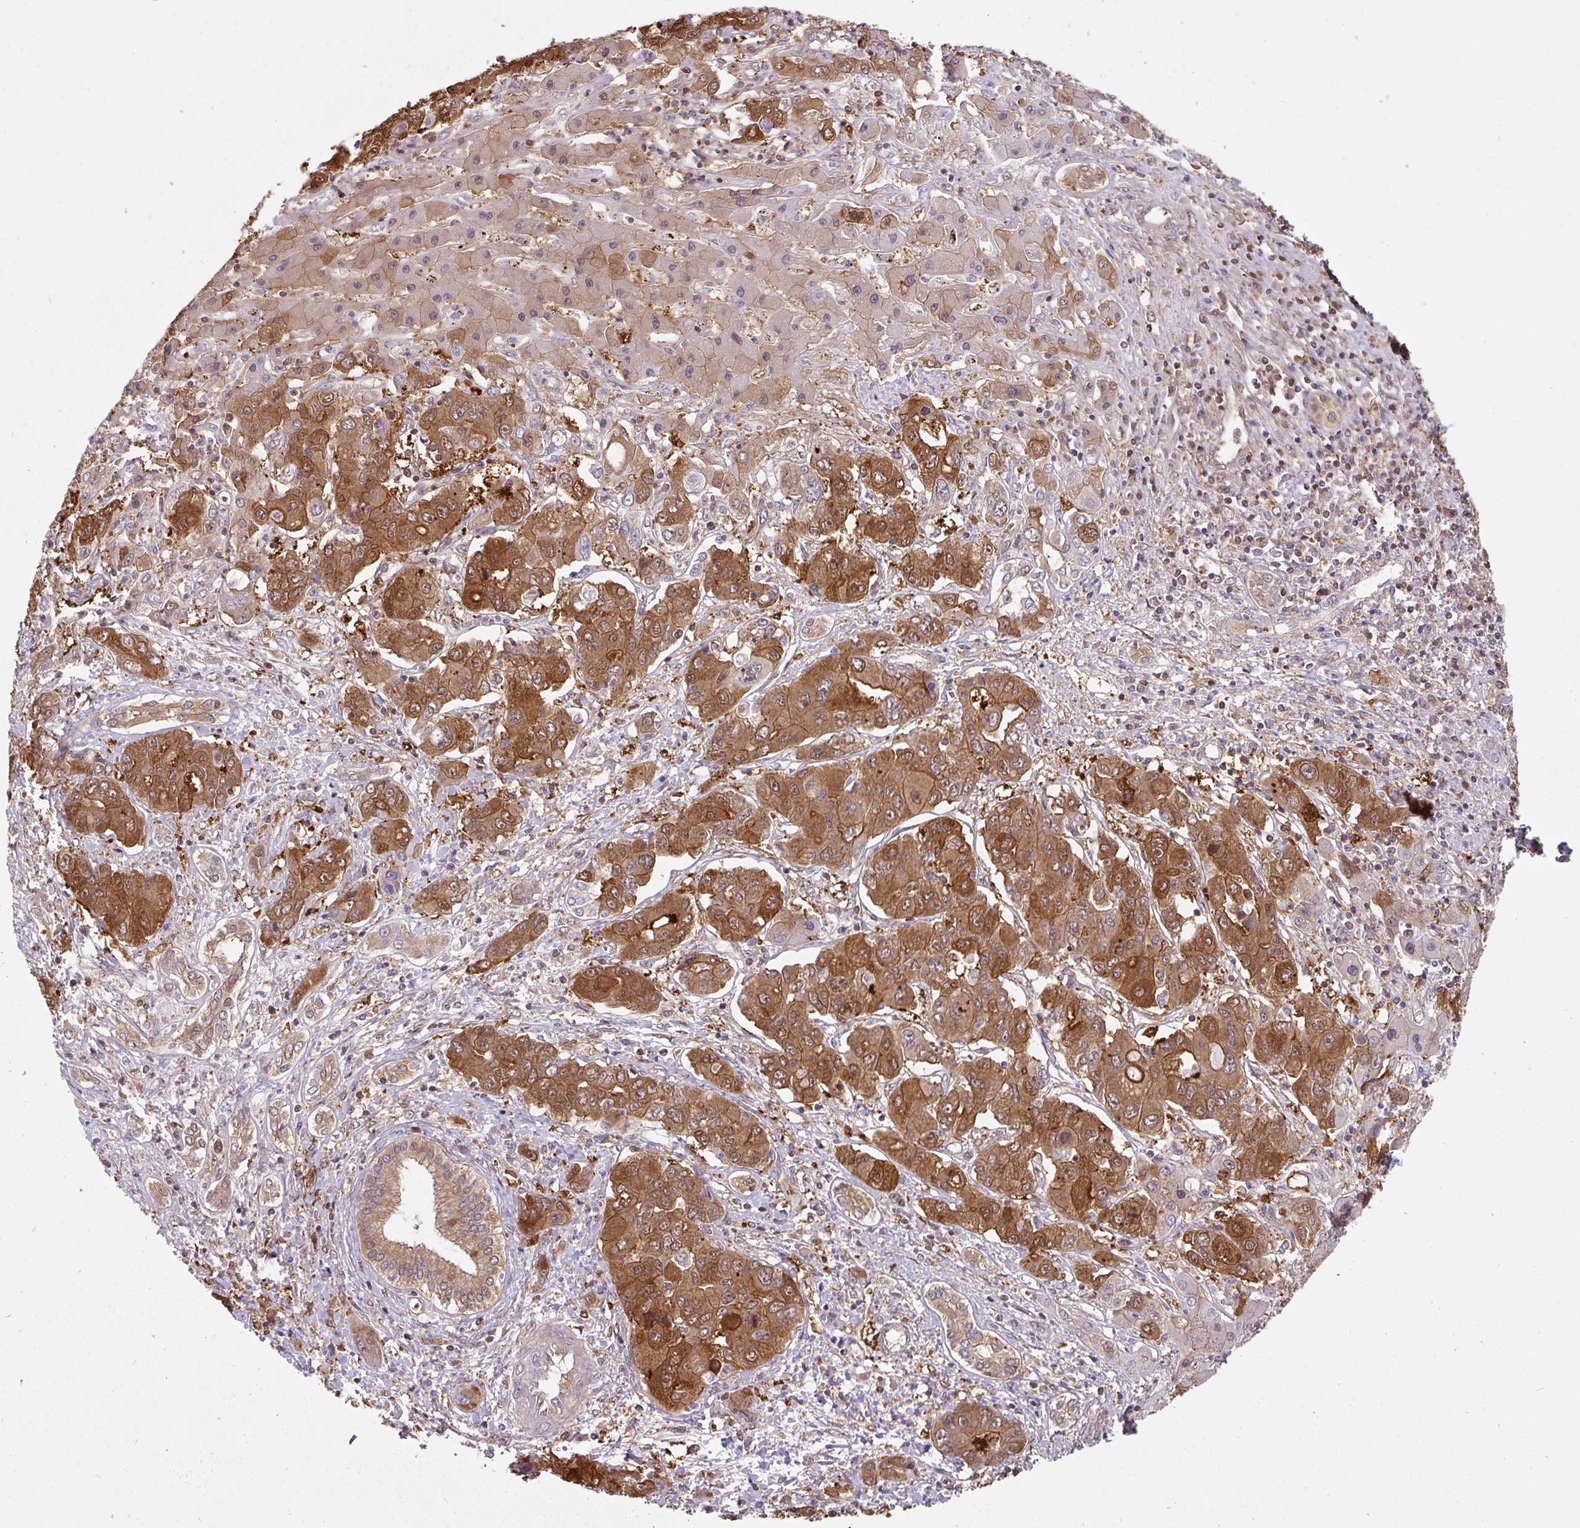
{"staining": {"intensity": "strong", "quantity": ">75%", "location": "cytoplasmic/membranous,nuclear"}, "tissue": "liver cancer", "cell_type": "Tumor cells", "image_type": "cancer", "snomed": [{"axis": "morphology", "description": "Cholangiocarcinoma"}, {"axis": "topography", "description": "Liver"}], "caption": "This is a photomicrograph of immunohistochemistry (IHC) staining of cholangiocarcinoma (liver), which shows strong staining in the cytoplasmic/membranous and nuclear of tumor cells.", "gene": "ST13", "patient": {"sex": "male", "age": 67}}